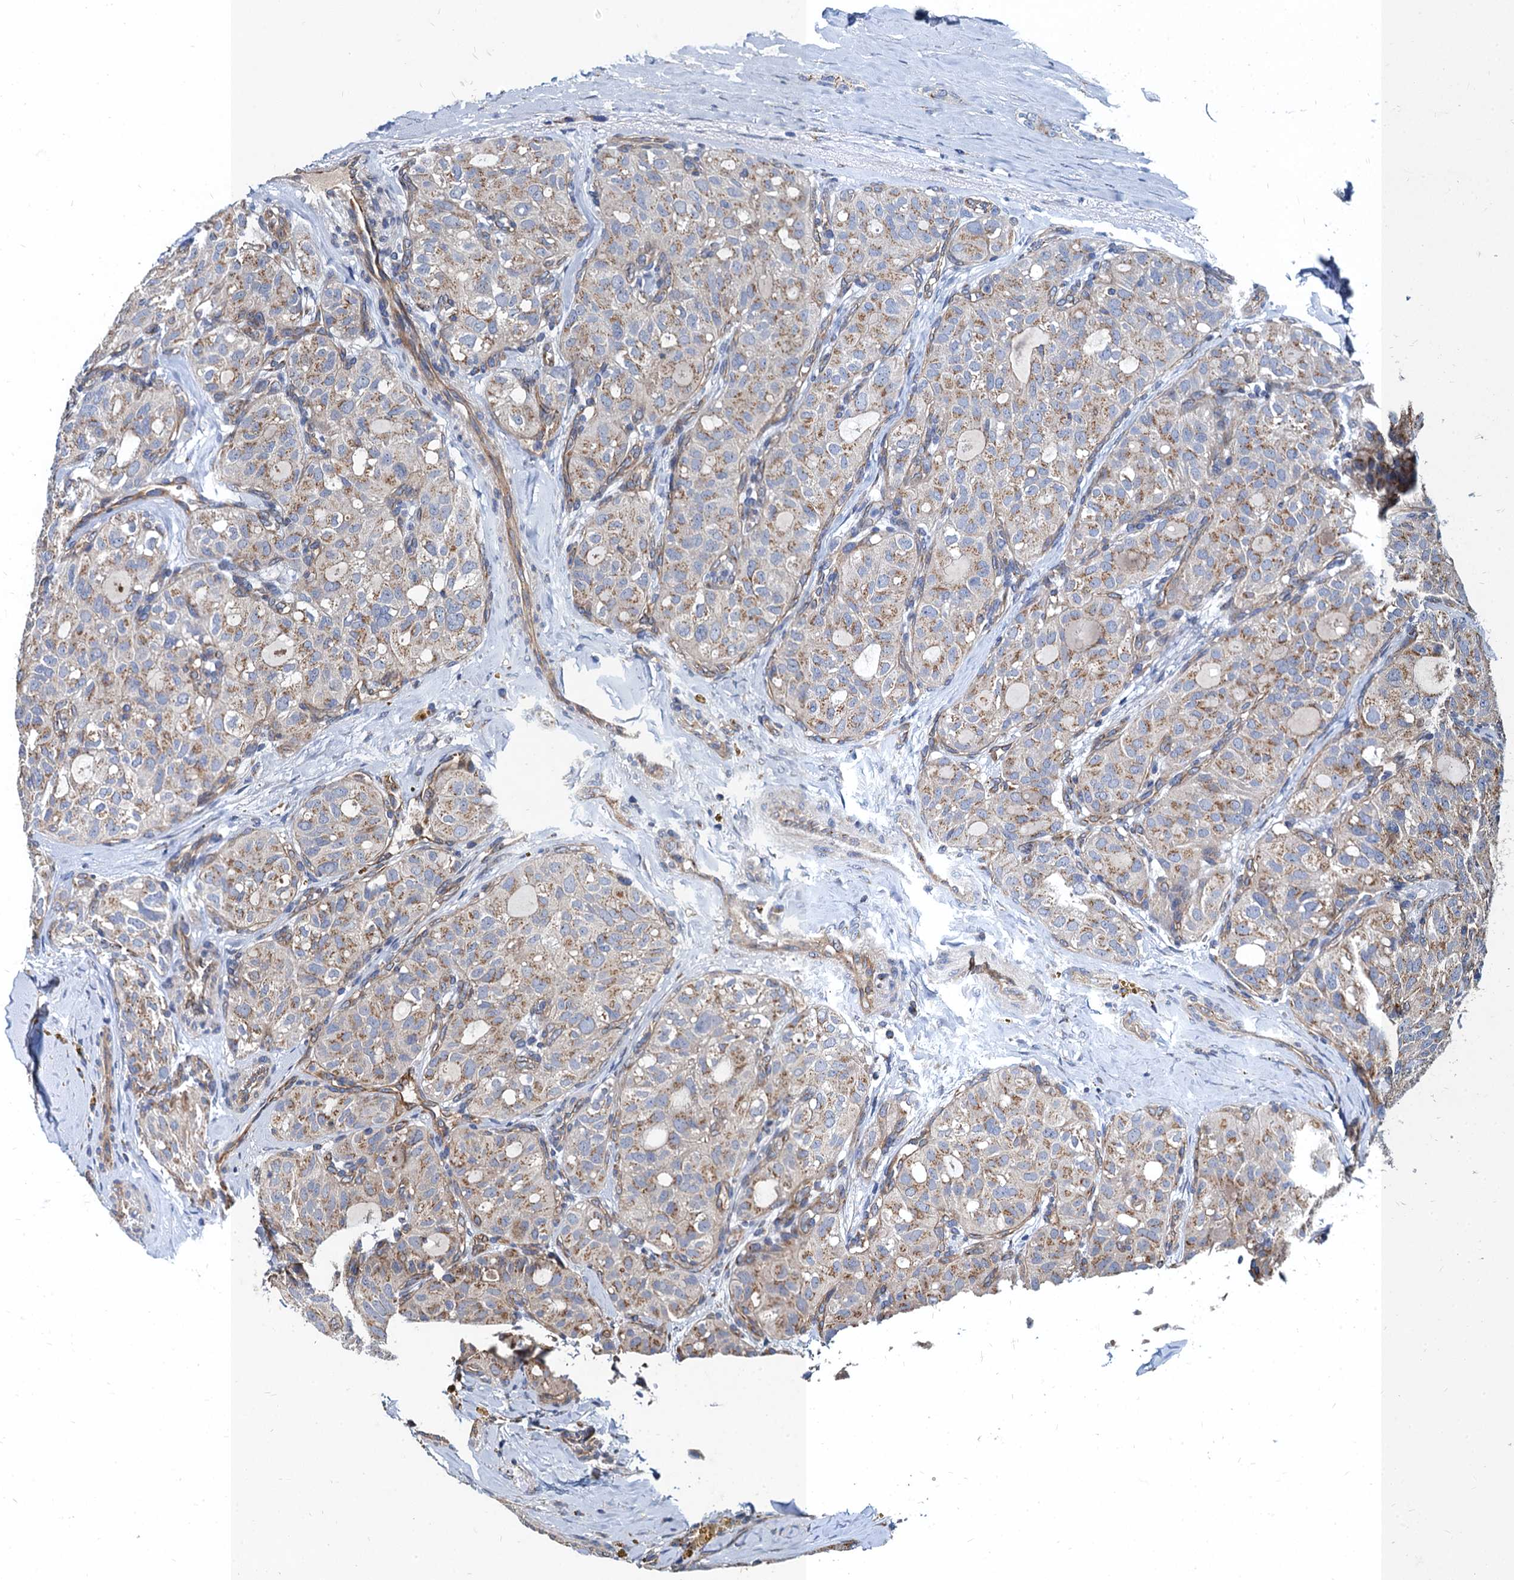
{"staining": {"intensity": "moderate", "quantity": ">75%", "location": "cytoplasmic/membranous"}, "tissue": "thyroid cancer", "cell_type": "Tumor cells", "image_type": "cancer", "snomed": [{"axis": "morphology", "description": "Follicular adenoma carcinoma, NOS"}, {"axis": "topography", "description": "Thyroid gland"}], "caption": "This image reveals IHC staining of thyroid follicular adenoma carcinoma, with medium moderate cytoplasmic/membranous positivity in about >75% of tumor cells.", "gene": "NGRN", "patient": {"sex": "male", "age": 75}}